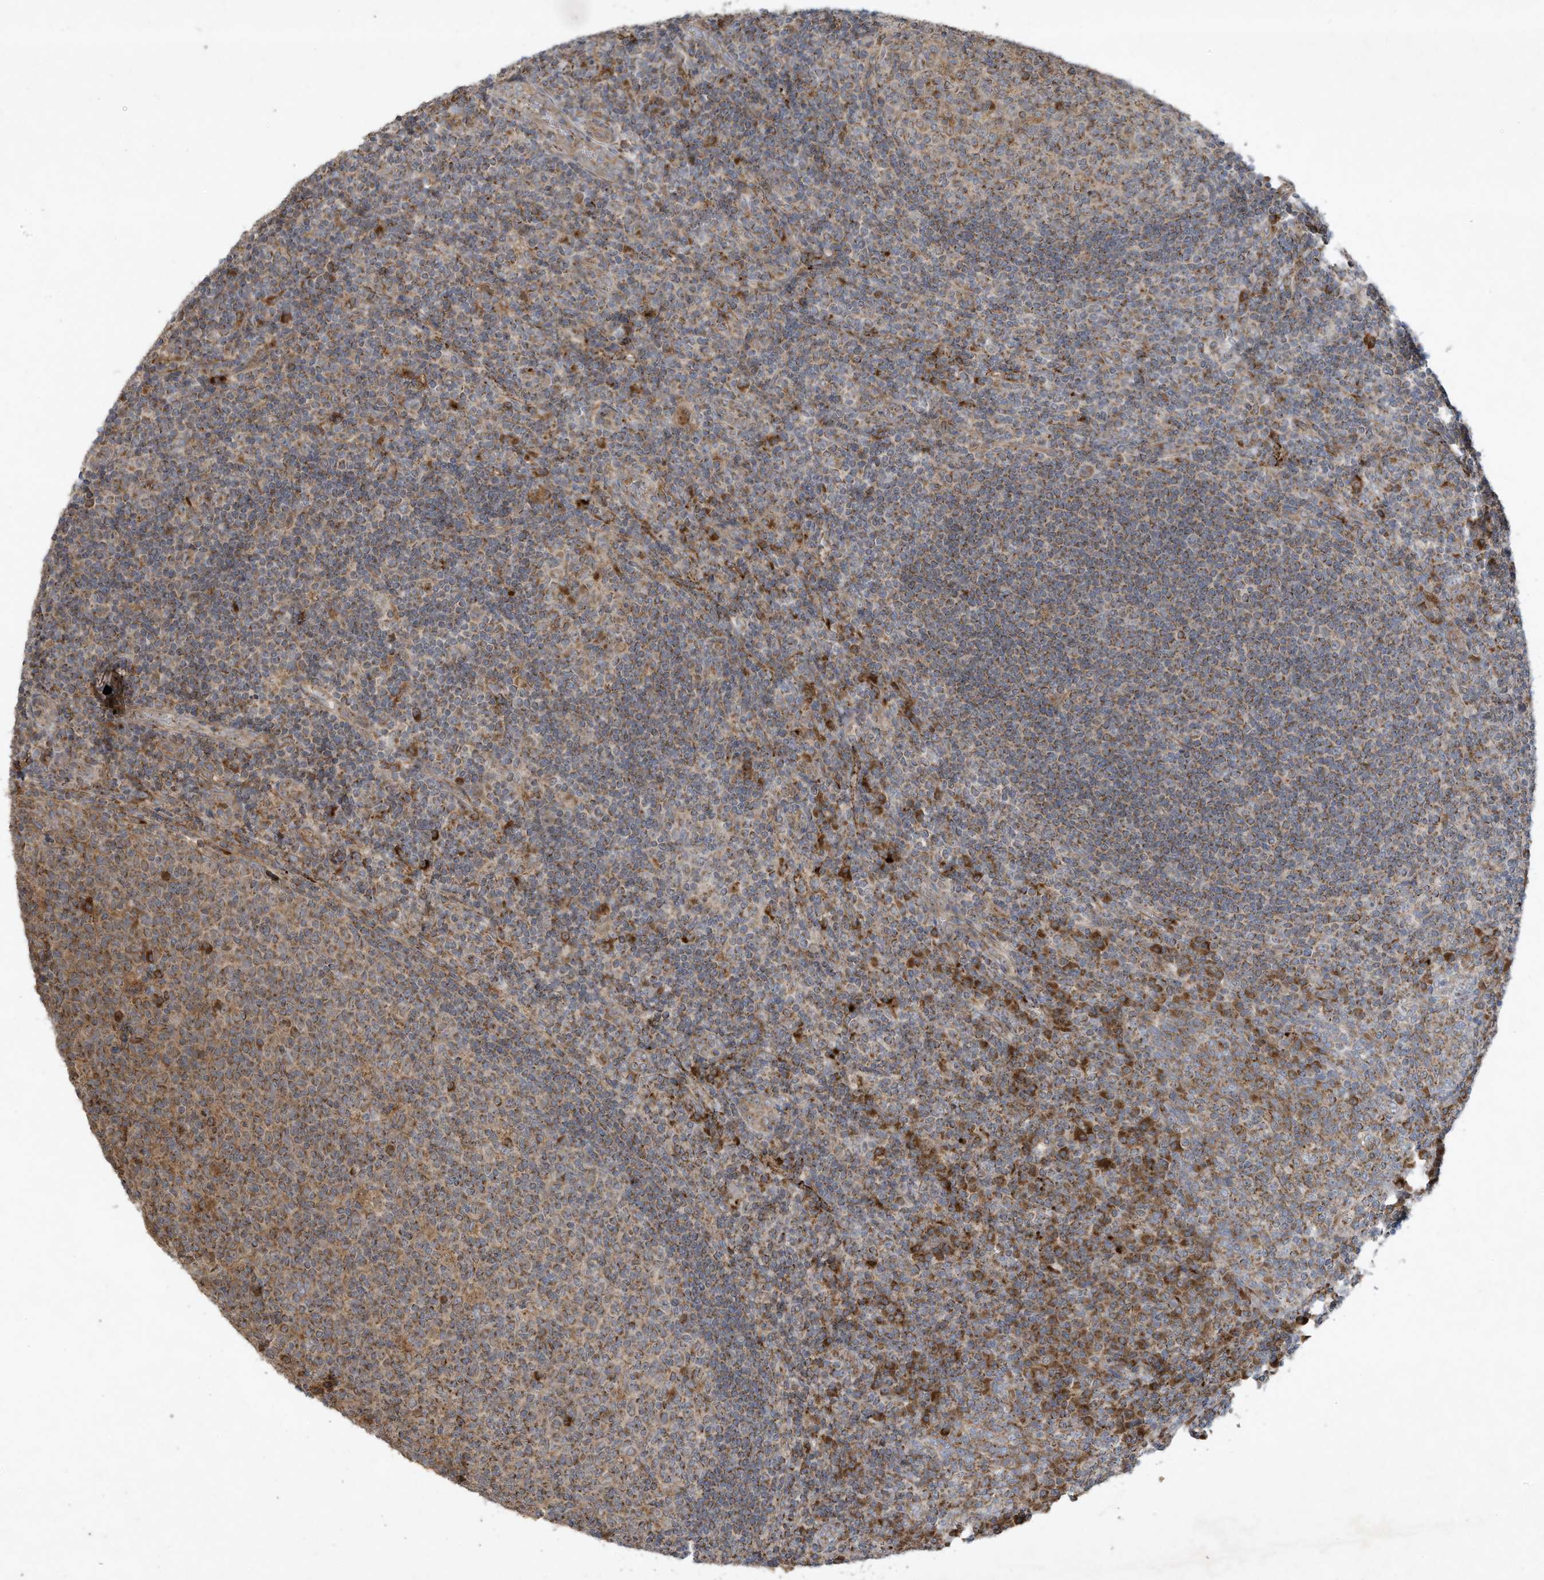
{"staining": {"intensity": "moderate", "quantity": "25%-75%", "location": "cytoplasmic/membranous"}, "tissue": "tonsil", "cell_type": "Germinal center cells", "image_type": "normal", "snomed": [{"axis": "morphology", "description": "Normal tissue, NOS"}, {"axis": "topography", "description": "Tonsil"}], "caption": "Tonsil stained with DAB immunohistochemistry (IHC) shows medium levels of moderate cytoplasmic/membranous positivity in about 25%-75% of germinal center cells. (DAB IHC with brightfield microscopy, high magnification).", "gene": "C2orf74", "patient": {"sex": "female", "age": 19}}